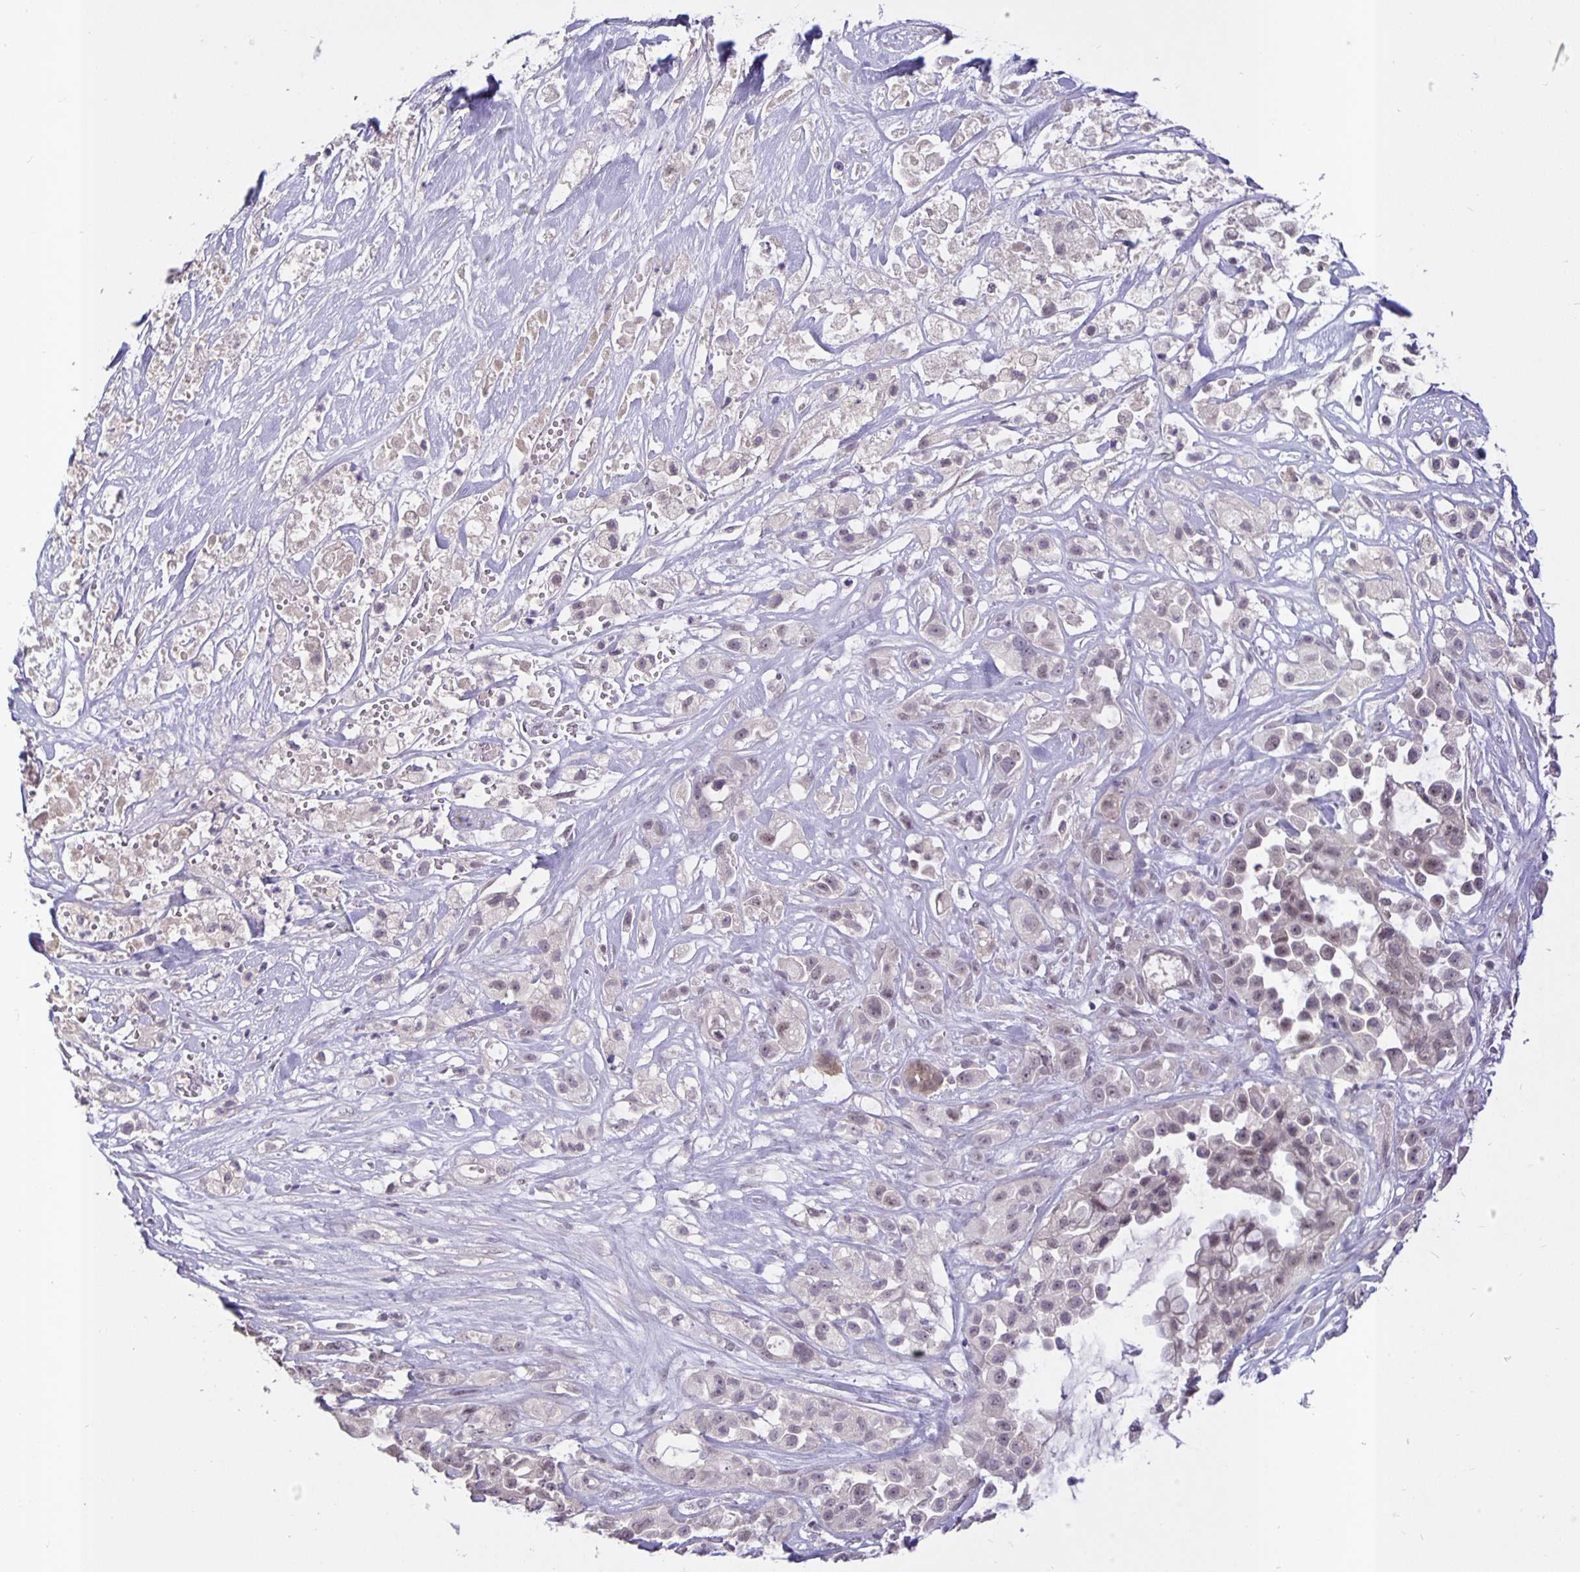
{"staining": {"intensity": "negative", "quantity": "none", "location": "none"}, "tissue": "pancreatic cancer", "cell_type": "Tumor cells", "image_type": "cancer", "snomed": [{"axis": "morphology", "description": "Adenocarcinoma, NOS"}, {"axis": "topography", "description": "Pancreas"}], "caption": "The image displays no staining of tumor cells in pancreatic cancer (adenocarcinoma).", "gene": "ARVCF", "patient": {"sex": "male", "age": 44}}